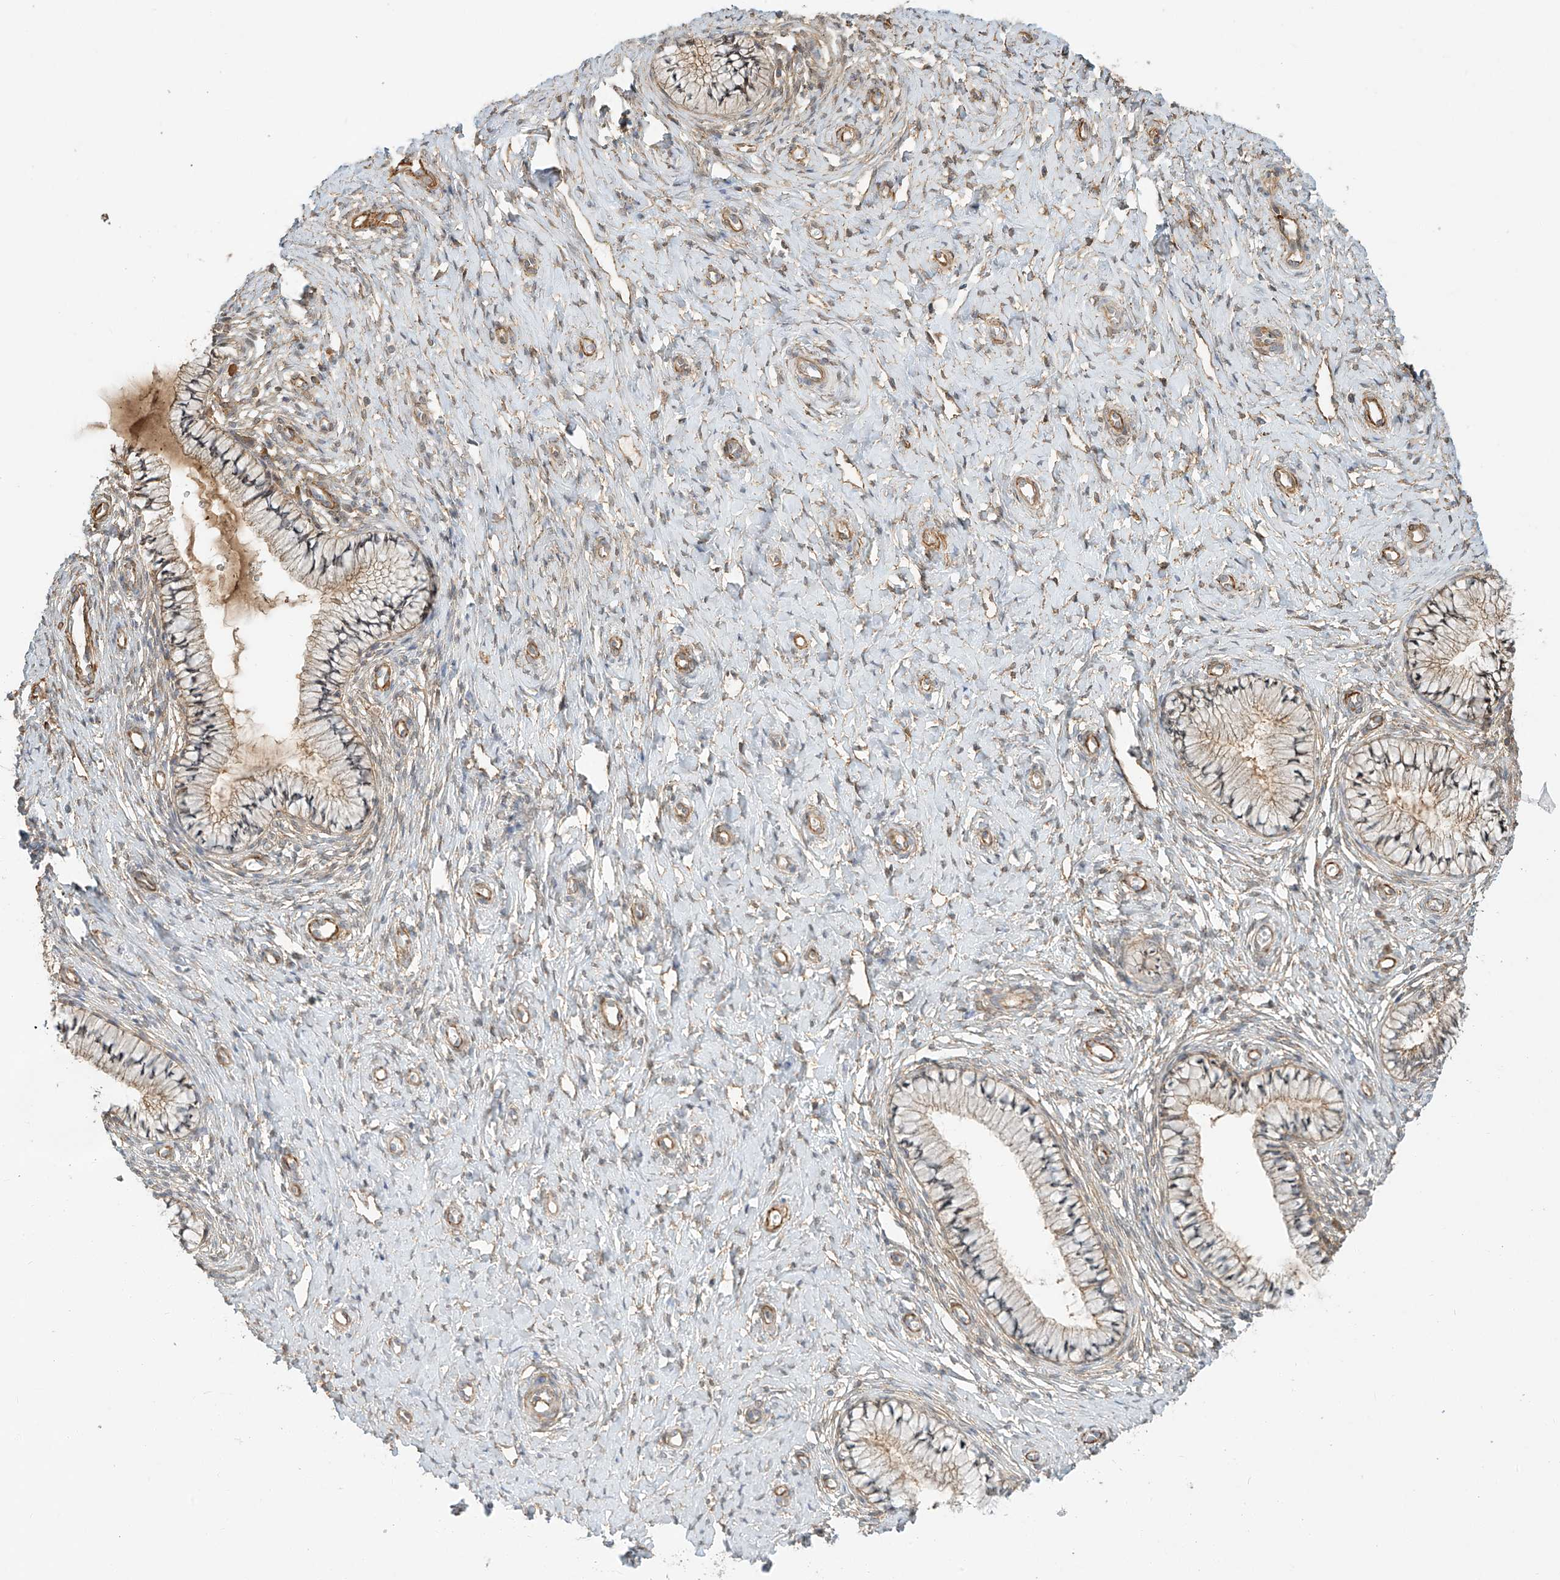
{"staining": {"intensity": "weak", "quantity": ">75%", "location": "cytoplasmic/membranous"}, "tissue": "cervix", "cell_type": "Glandular cells", "image_type": "normal", "snomed": [{"axis": "morphology", "description": "Normal tissue, NOS"}, {"axis": "topography", "description": "Cervix"}], "caption": "Protein expression analysis of unremarkable human cervix reveals weak cytoplasmic/membranous expression in about >75% of glandular cells.", "gene": "CSMD3", "patient": {"sex": "female", "age": 36}}